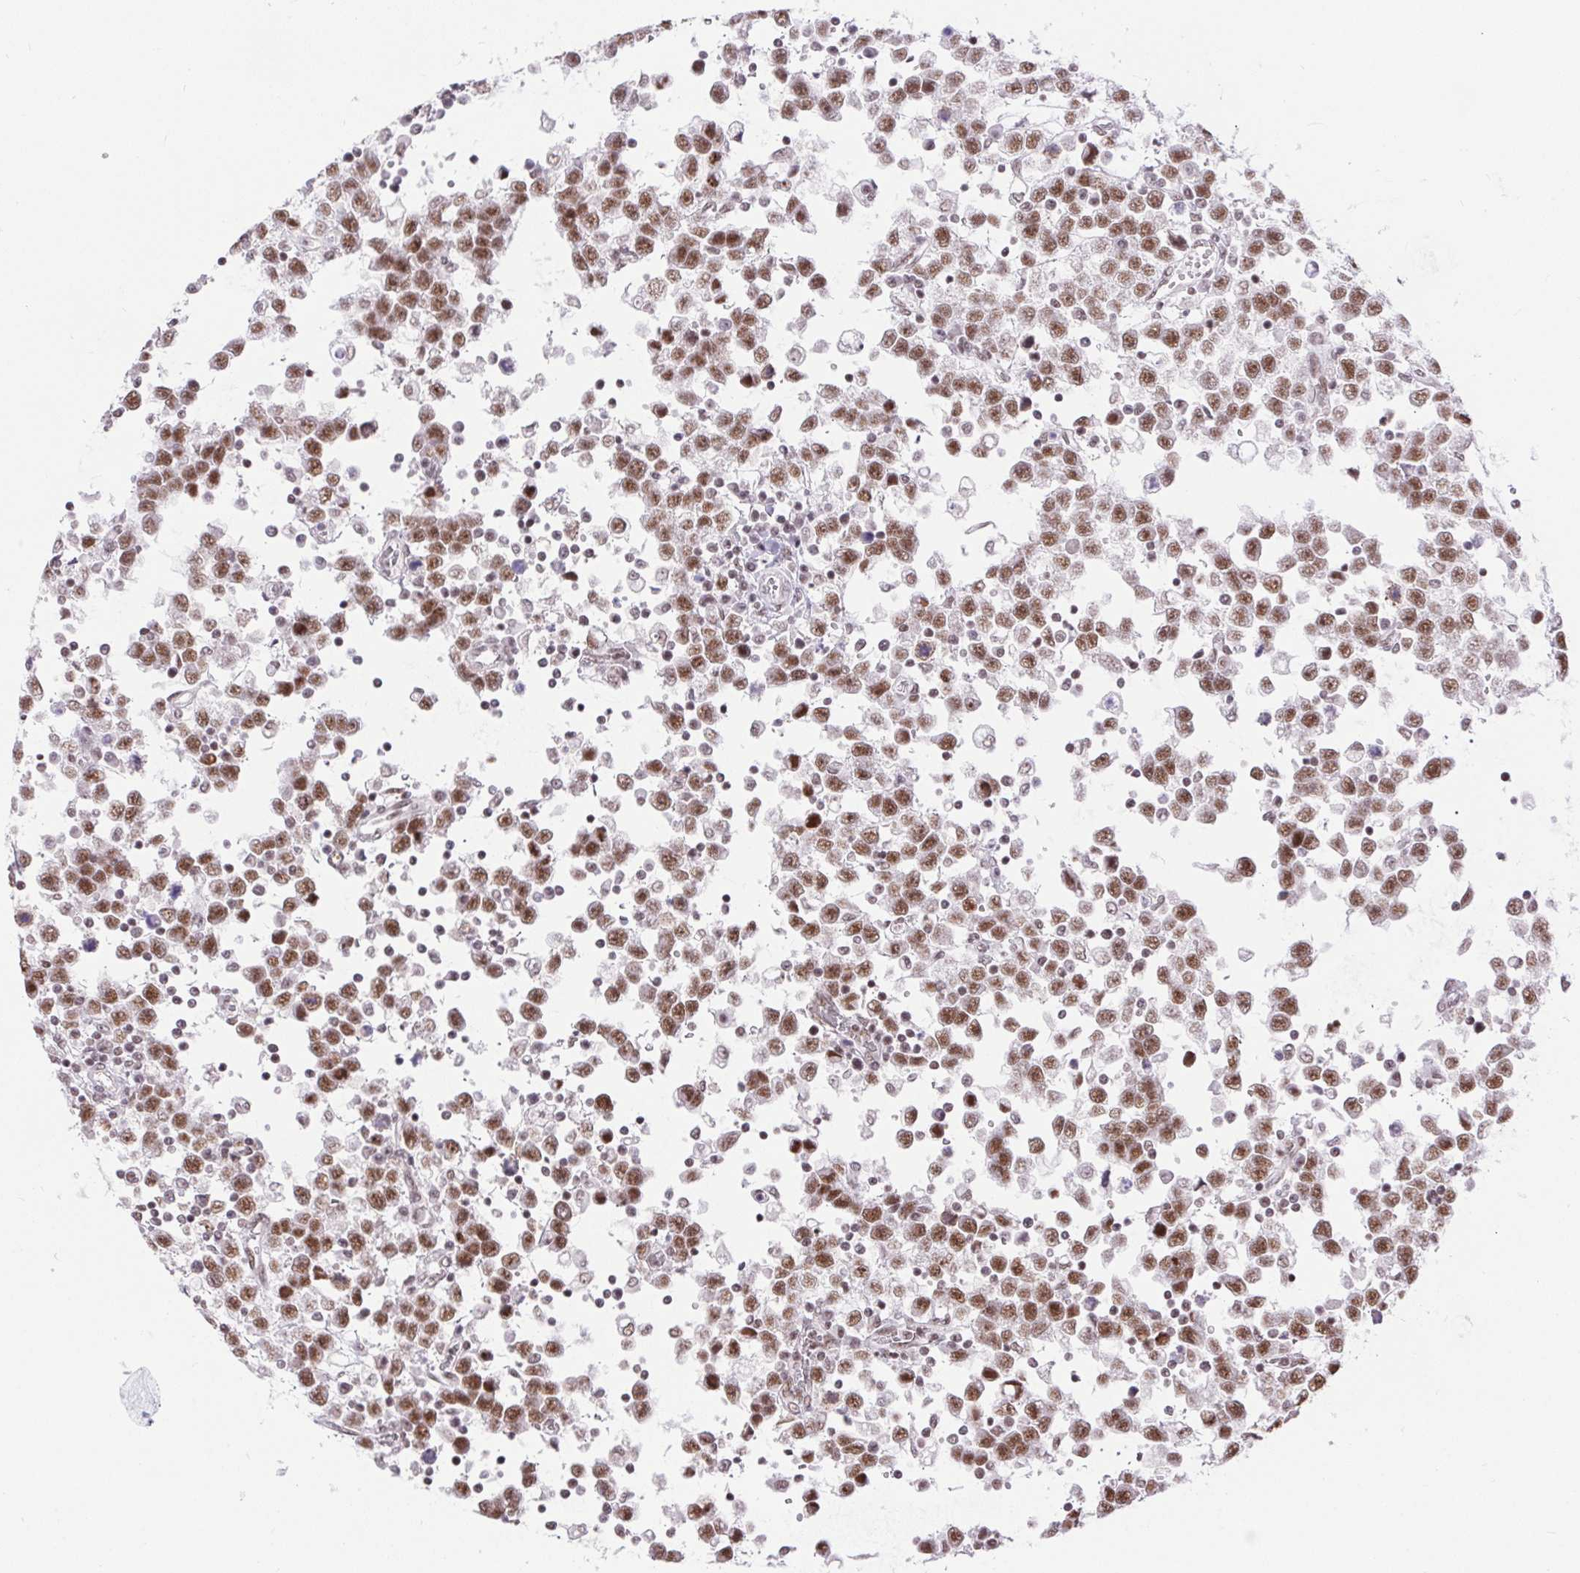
{"staining": {"intensity": "moderate", "quantity": ">75%", "location": "nuclear"}, "tissue": "testis cancer", "cell_type": "Tumor cells", "image_type": "cancer", "snomed": [{"axis": "morphology", "description": "Seminoma, NOS"}, {"axis": "topography", "description": "Testis"}], "caption": "Testis seminoma tissue displays moderate nuclear positivity in about >75% of tumor cells, visualized by immunohistochemistry.", "gene": "DDX17", "patient": {"sex": "male", "age": 34}}